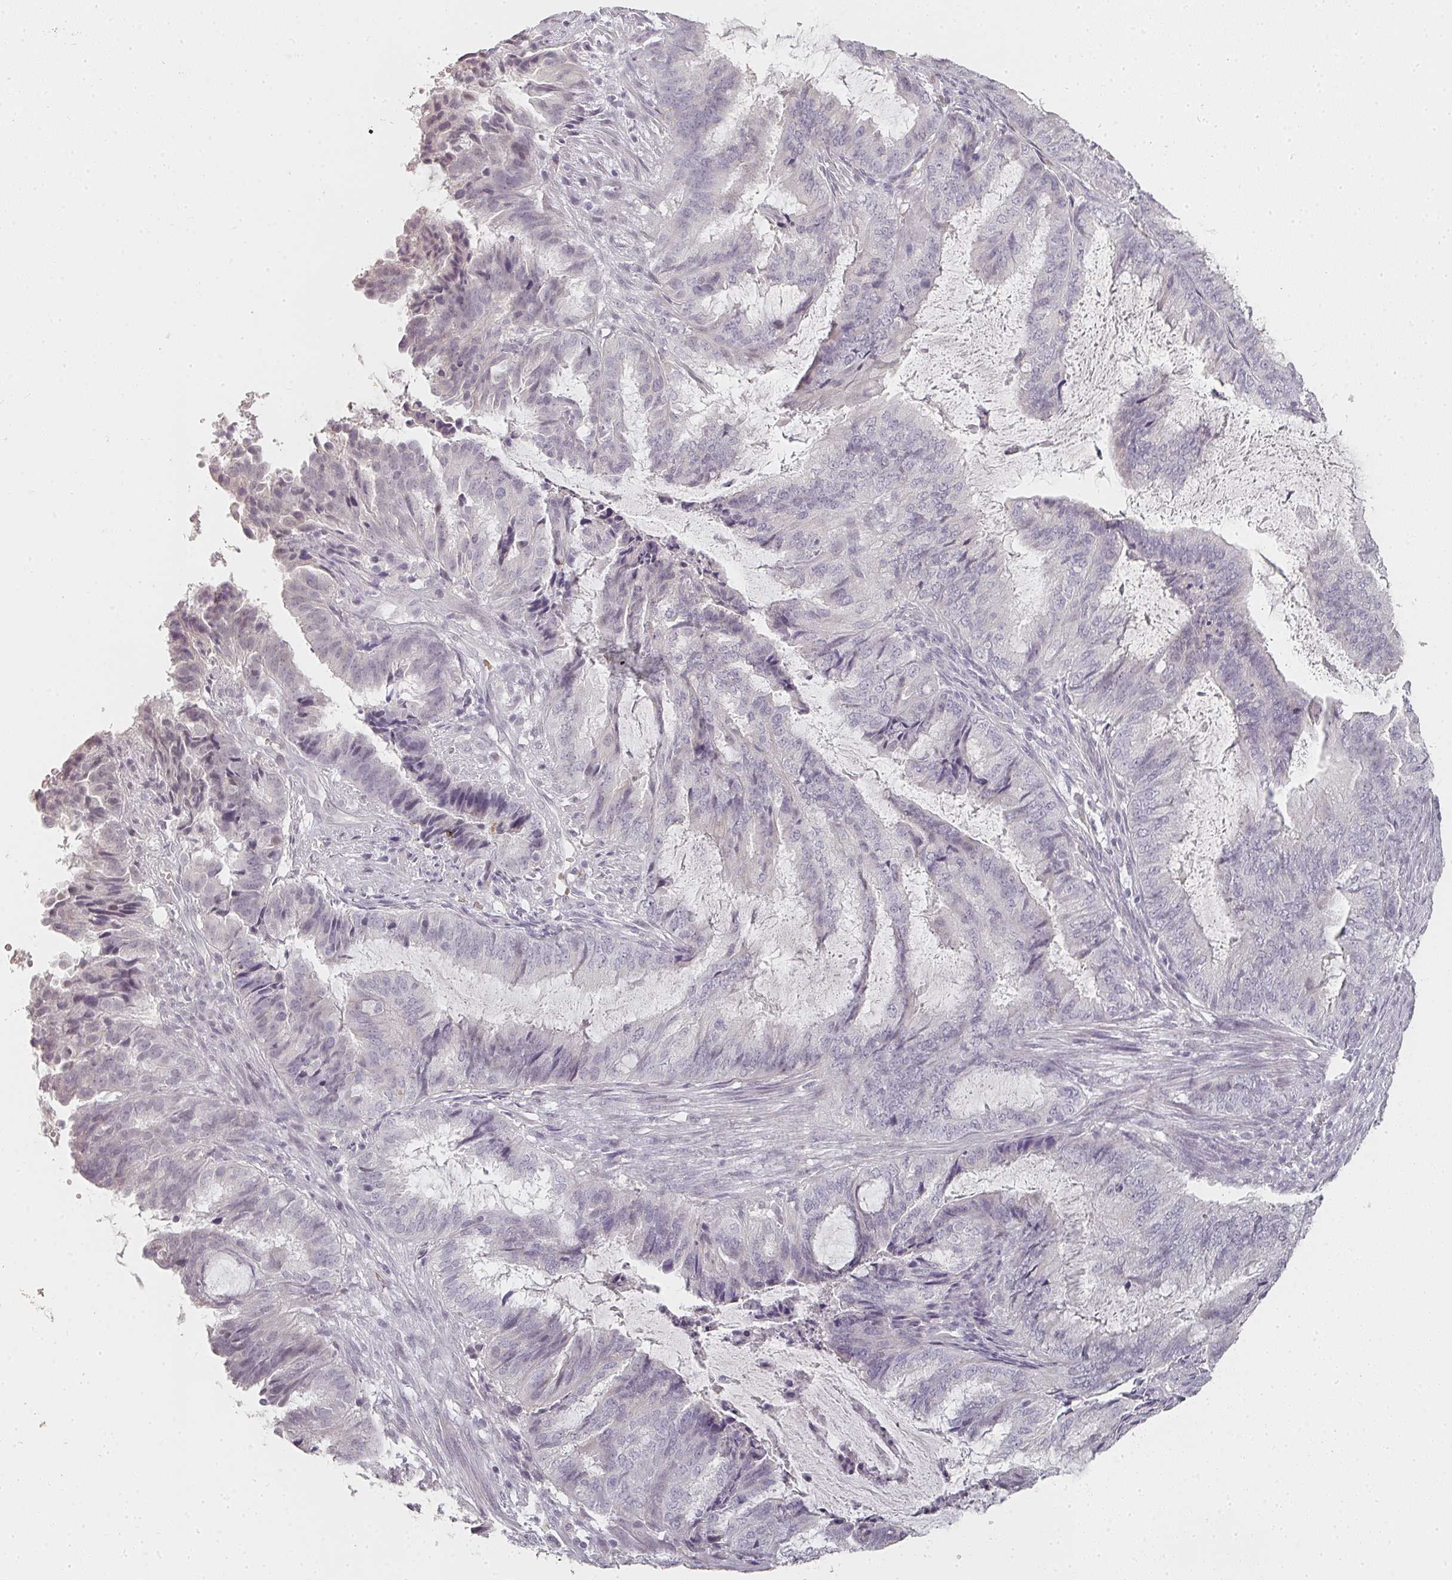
{"staining": {"intensity": "weak", "quantity": "<25%", "location": "nuclear"}, "tissue": "endometrial cancer", "cell_type": "Tumor cells", "image_type": "cancer", "snomed": [{"axis": "morphology", "description": "Adenocarcinoma, NOS"}, {"axis": "topography", "description": "Endometrium"}], "caption": "A photomicrograph of endometrial adenocarcinoma stained for a protein exhibits no brown staining in tumor cells. Brightfield microscopy of IHC stained with DAB (3,3'-diaminobenzidine) (brown) and hematoxylin (blue), captured at high magnification.", "gene": "SHISA2", "patient": {"sex": "female", "age": 51}}